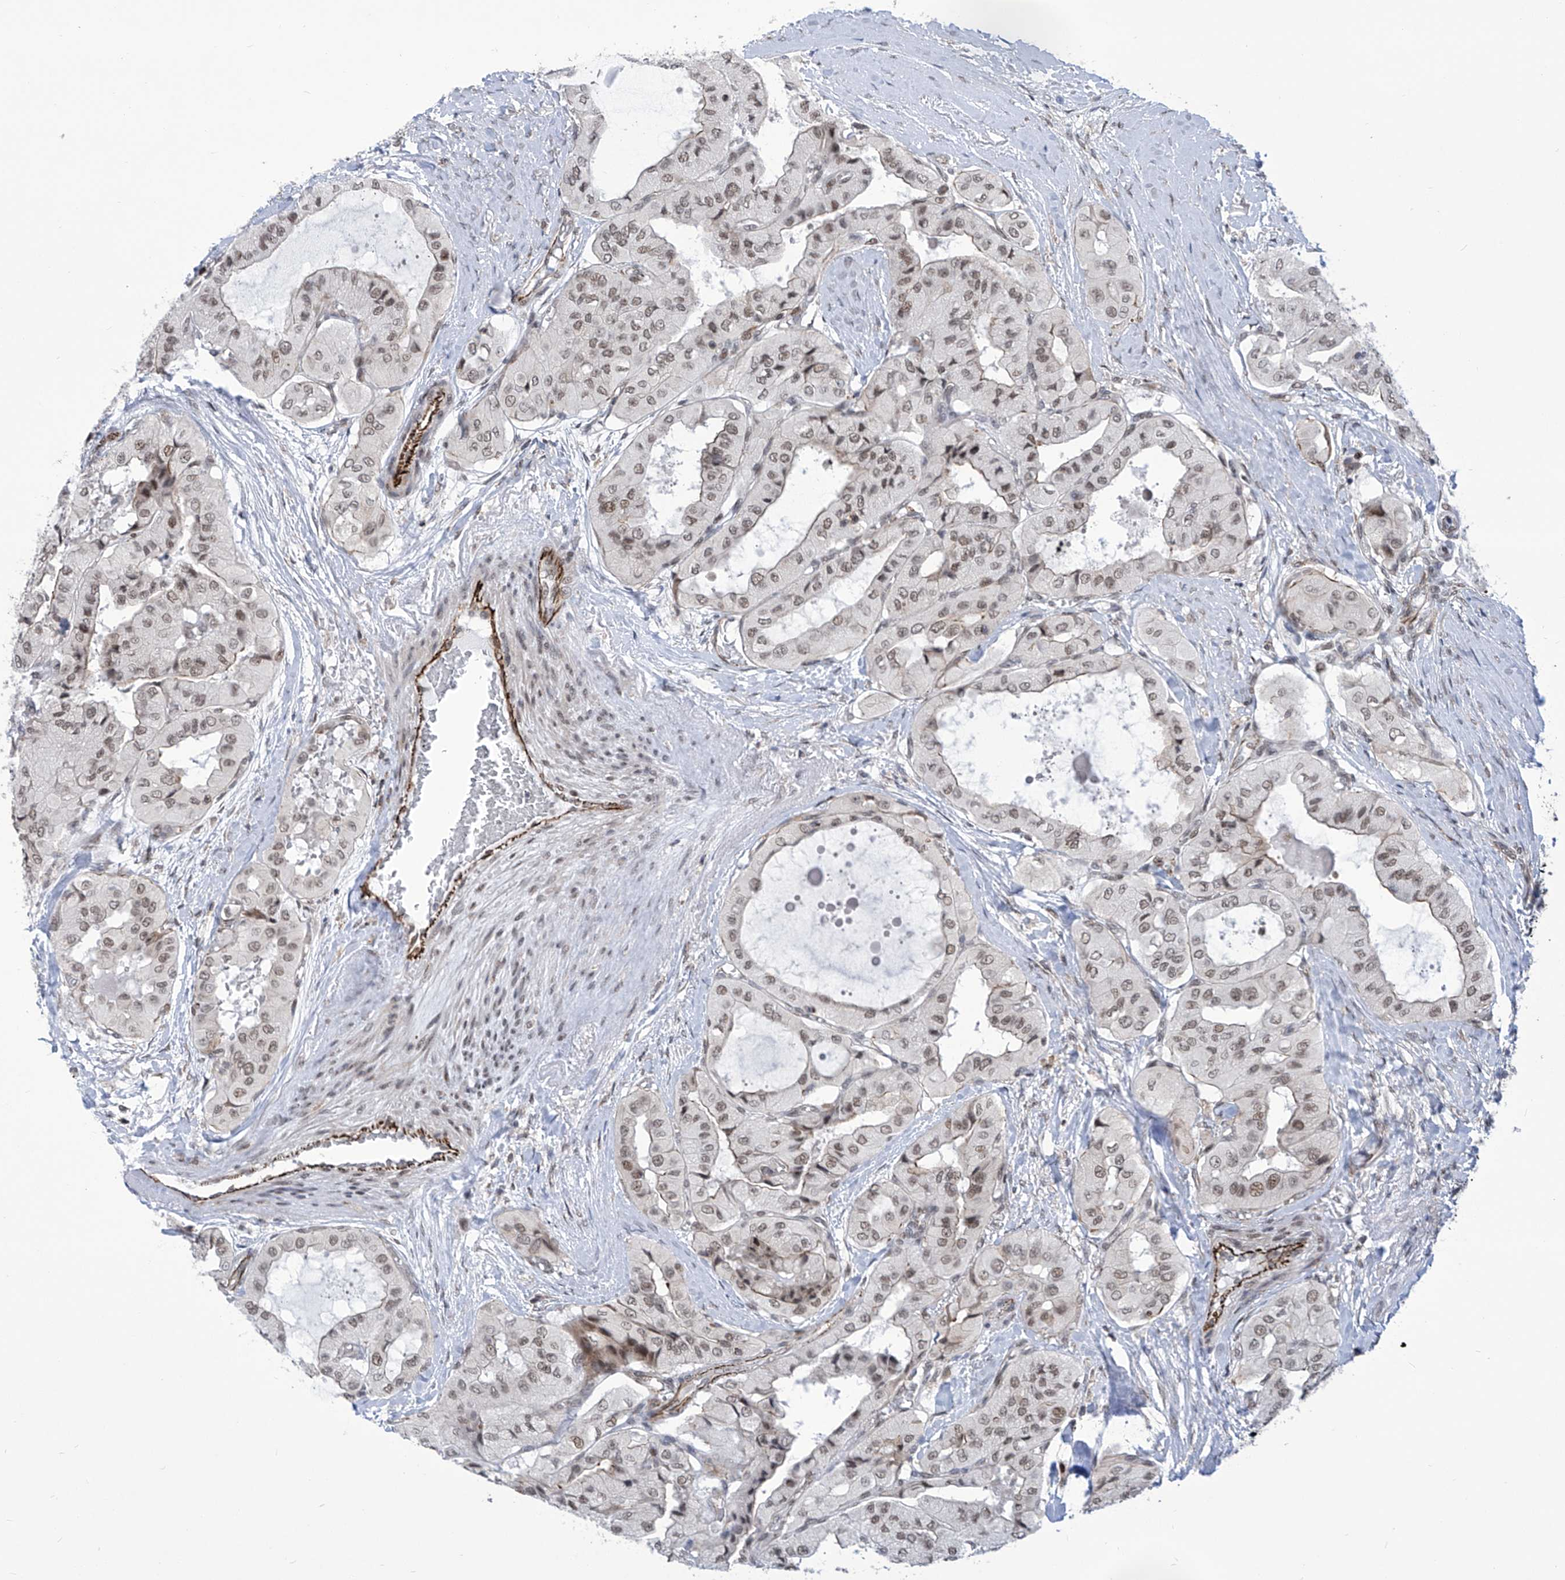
{"staining": {"intensity": "weak", "quantity": ">75%", "location": "nuclear"}, "tissue": "thyroid cancer", "cell_type": "Tumor cells", "image_type": "cancer", "snomed": [{"axis": "morphology", "description": "Papillary adenocarcinoma, NOS"}, {"axis": "topography", "description": "Thyroid gland"}], "caption": "Protein expression analysis of human papillary adenocarcinoma (thyroid) reveals weak nuclear positivity in about >75% of tumor cells.", "gene": "CEP290", "patient": {"sex": "female", "age": 59}}